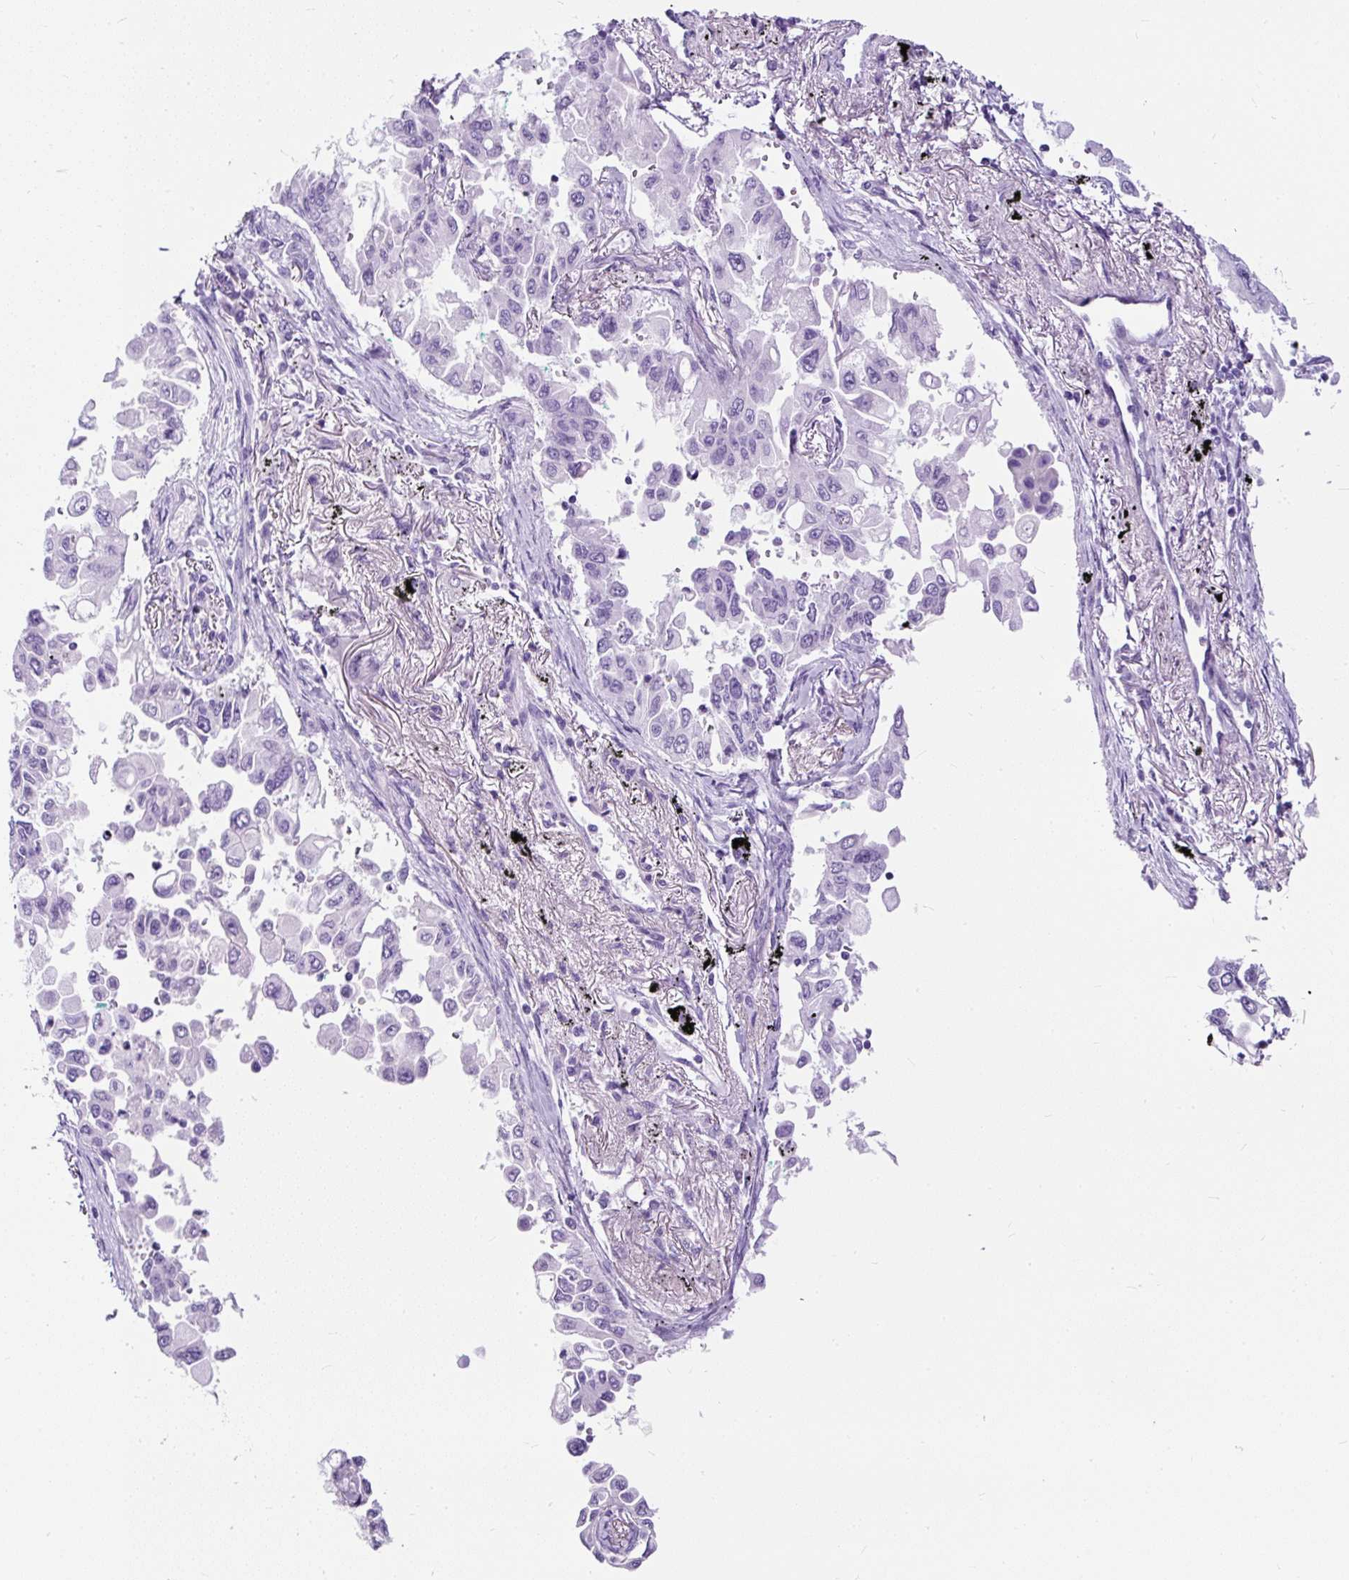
{"staining": {"intensity": "negative", "quantity": "none", "location": "none"}, "tissue": "lung cancer", "cell_type": "Tumor cells", "image_type": "cancer", "snomed": [{"axis": "morphology", "description": "Adenocarcinoma, NOS"}, {"axis": "topography", "description": "Lung"}], "caption": "A histopathology image of lung cancer (adenocarcinoma) stained for a protein reveals no brown staining in tumor cells.", "gene": "STOX2", "patient": {"sex": "female", "age": 67}}